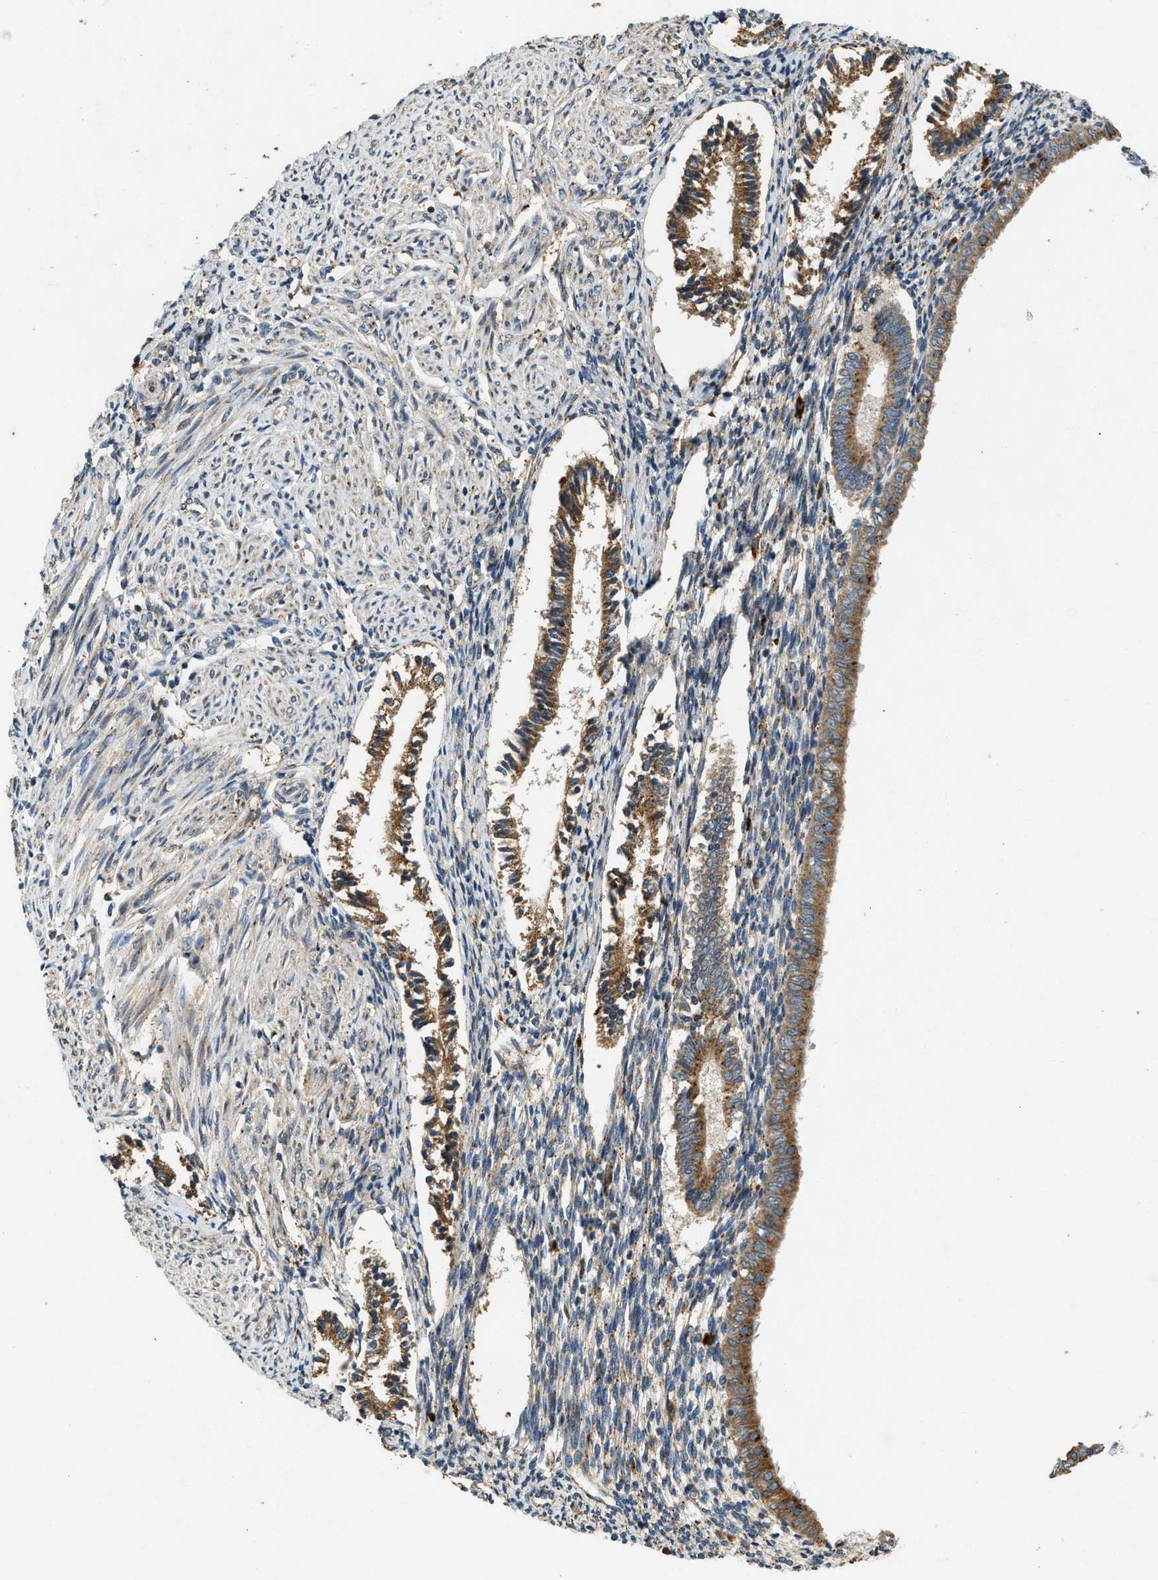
{"staining": {"intensity": "moderate", "quantity": "<25%", "location": "cytoplasmic/membranous"}, "tissue": "endometrium", "cell_type": "Cells in endometrial stroma", "image_type": "normal", "snomed": [{"axis": "morphology", "description": "Normal tissue, NOS"}, {"axis": "topography", "description": "Endometrium"}], "caption": "Immunohistochemical staining of benign endometrium reveals moderate cytoplasmic/membranous protein positivity in about <25% of cells in endometrial stroma.", "gene": "CTSB", "patient": {"sex": "female", "age": 42}}